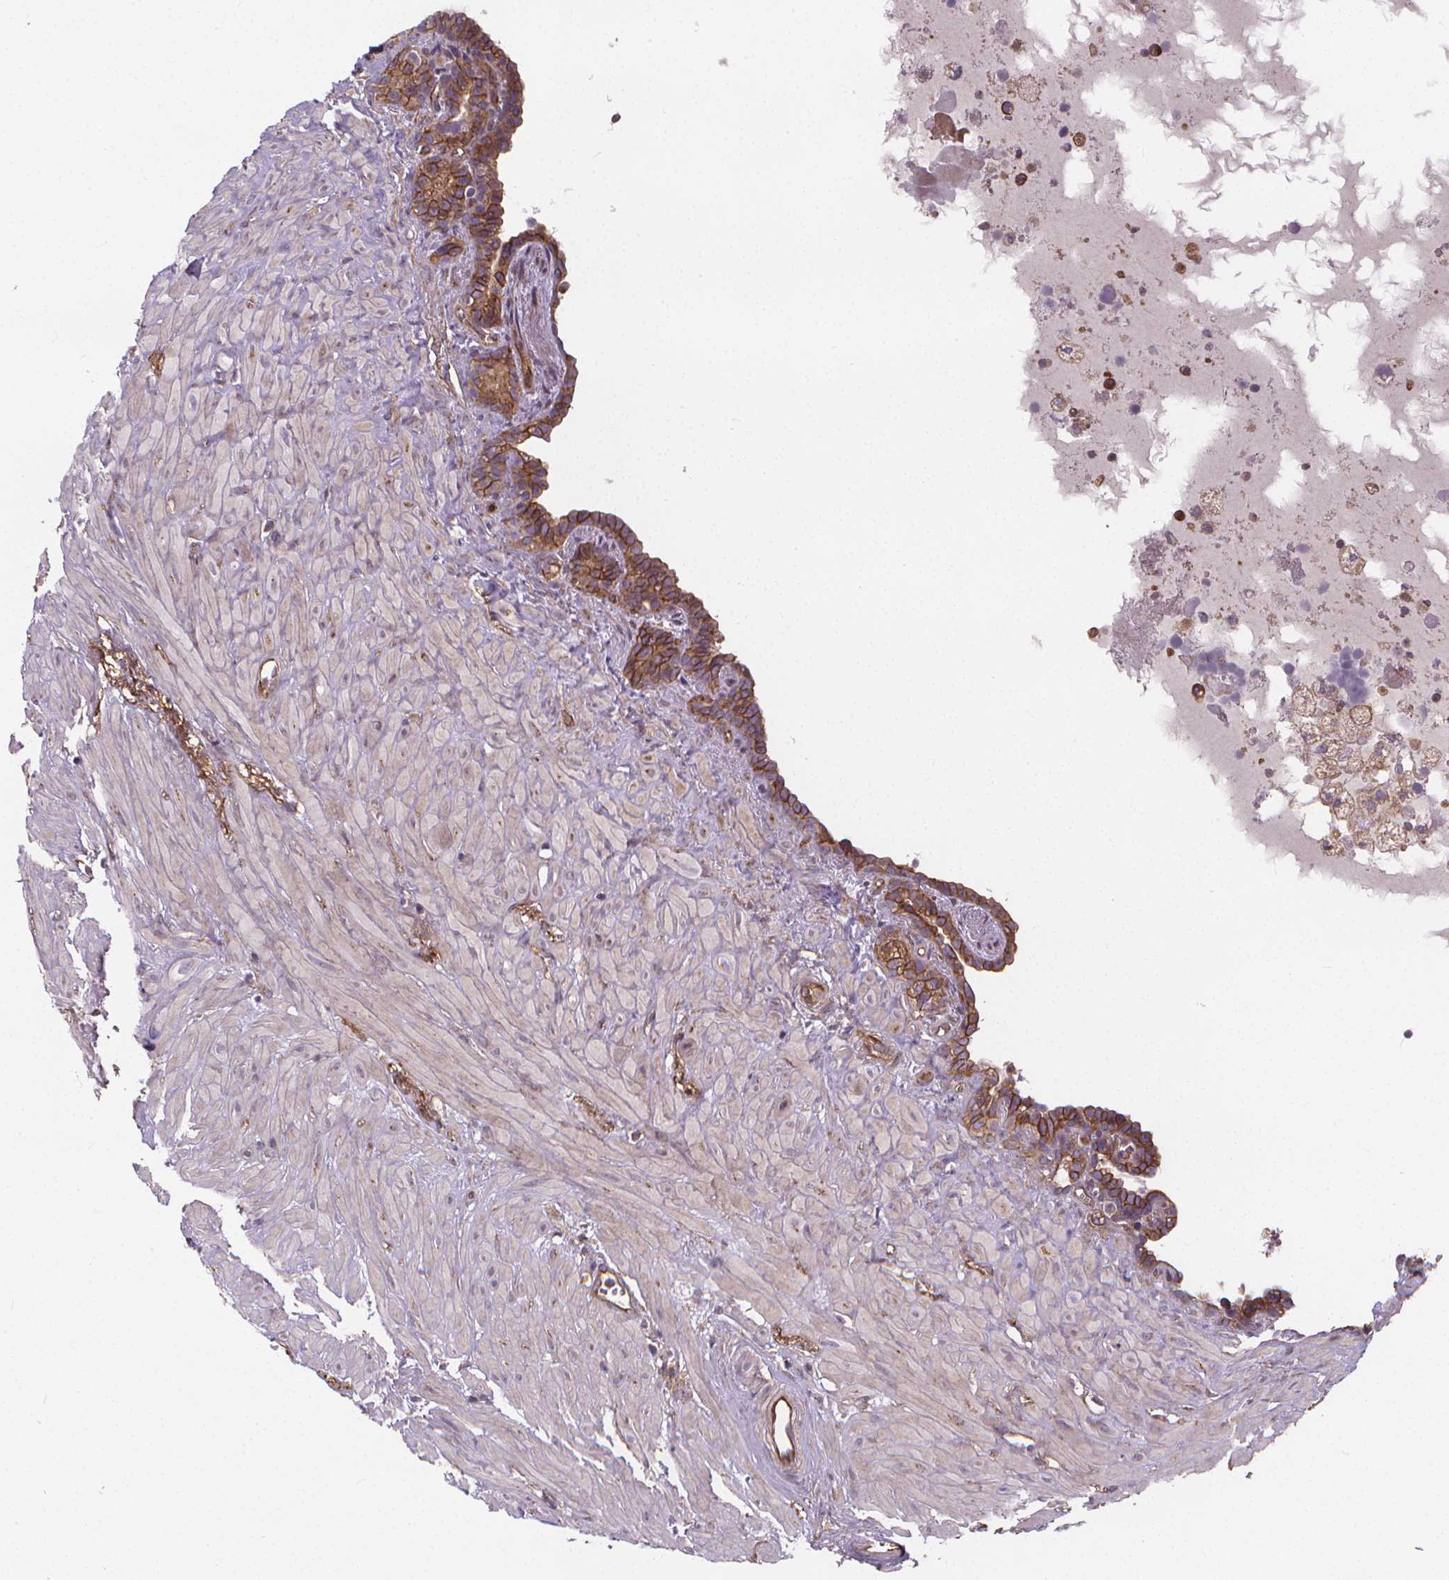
{"staining": {"intensity": "strong", "quantity": ">75%", "location": "cytoplasmic/membranous"}, "tissue": "seminal vesicle", "cell_type": "Glandular cells", "image_type": "normal", "snomed": [{"axis": "morphology", "description": "Normal tissue, NOS"}, {"axis": "topography", "description": "Seminal veicle"}], "caption": "Protein staining of normal seminal vesicle demonstrates strong cytoplasmic/membranous positivity in about >75% of glandular cells. (IHC, brightfield microscopy, high magnification).", "gene": "CLINT1", "patient": {"sex": "male", "age": 76}}